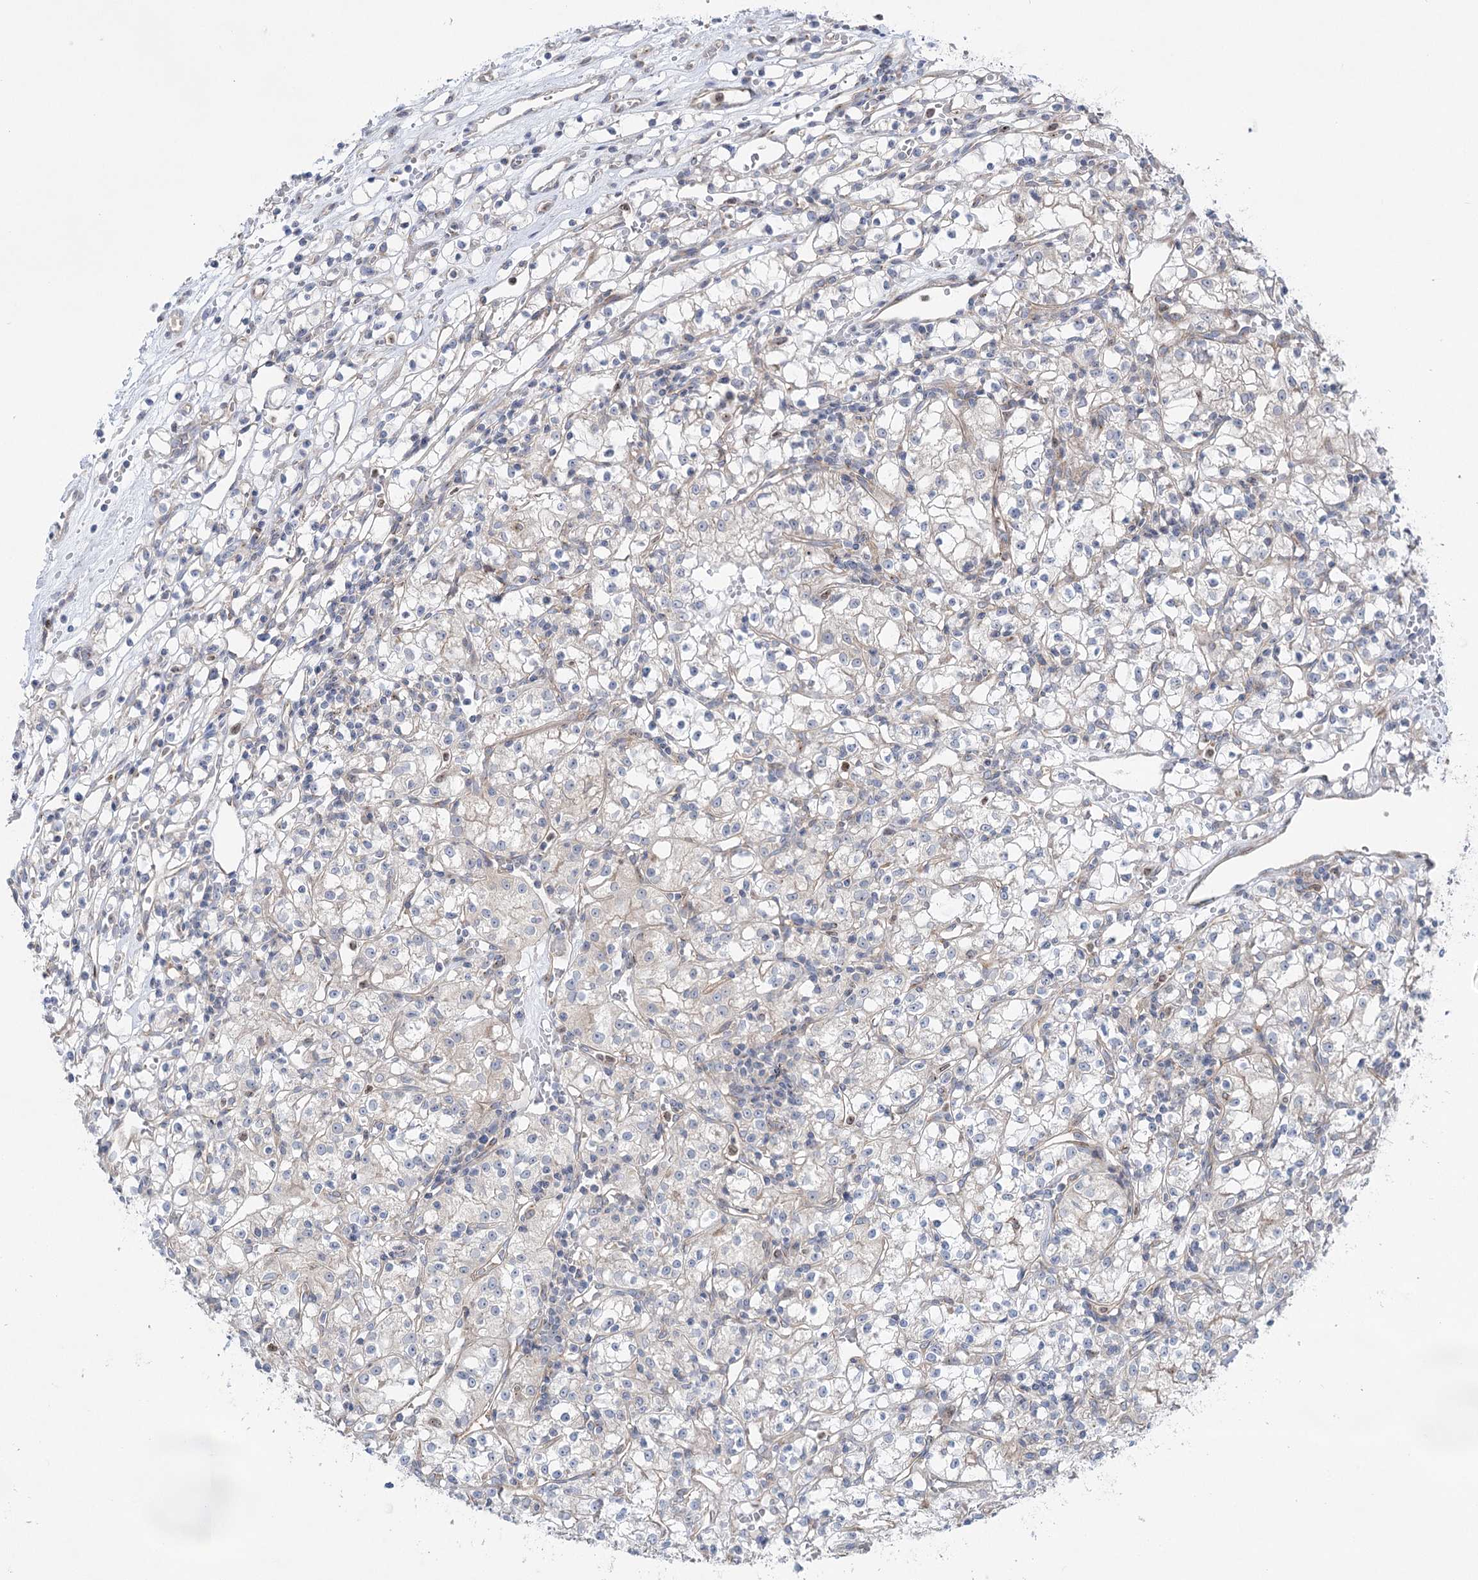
{"staining": {"intensity": "weak", "quantity": "<25%", "location": "cytoplasmic/membranous"}, "tissue": "renal cancer", "cell_type": "Tumor cells", "image_type": "cancer", "snomed": [{"axis": "morphology", "description": "Adenocarcinoma, NOS"}, {"axis": "topography", "description": "Kidney"}], "caption": "The histopathology image shows no staining of tumor cells in adenocarcinoma (renal). The staining is performed using DAB brown chromogen with nuclei counter-stained in using hematoxylin.", "gene": "SCN11A", "patient": {"sex": "female", "age": 59}}